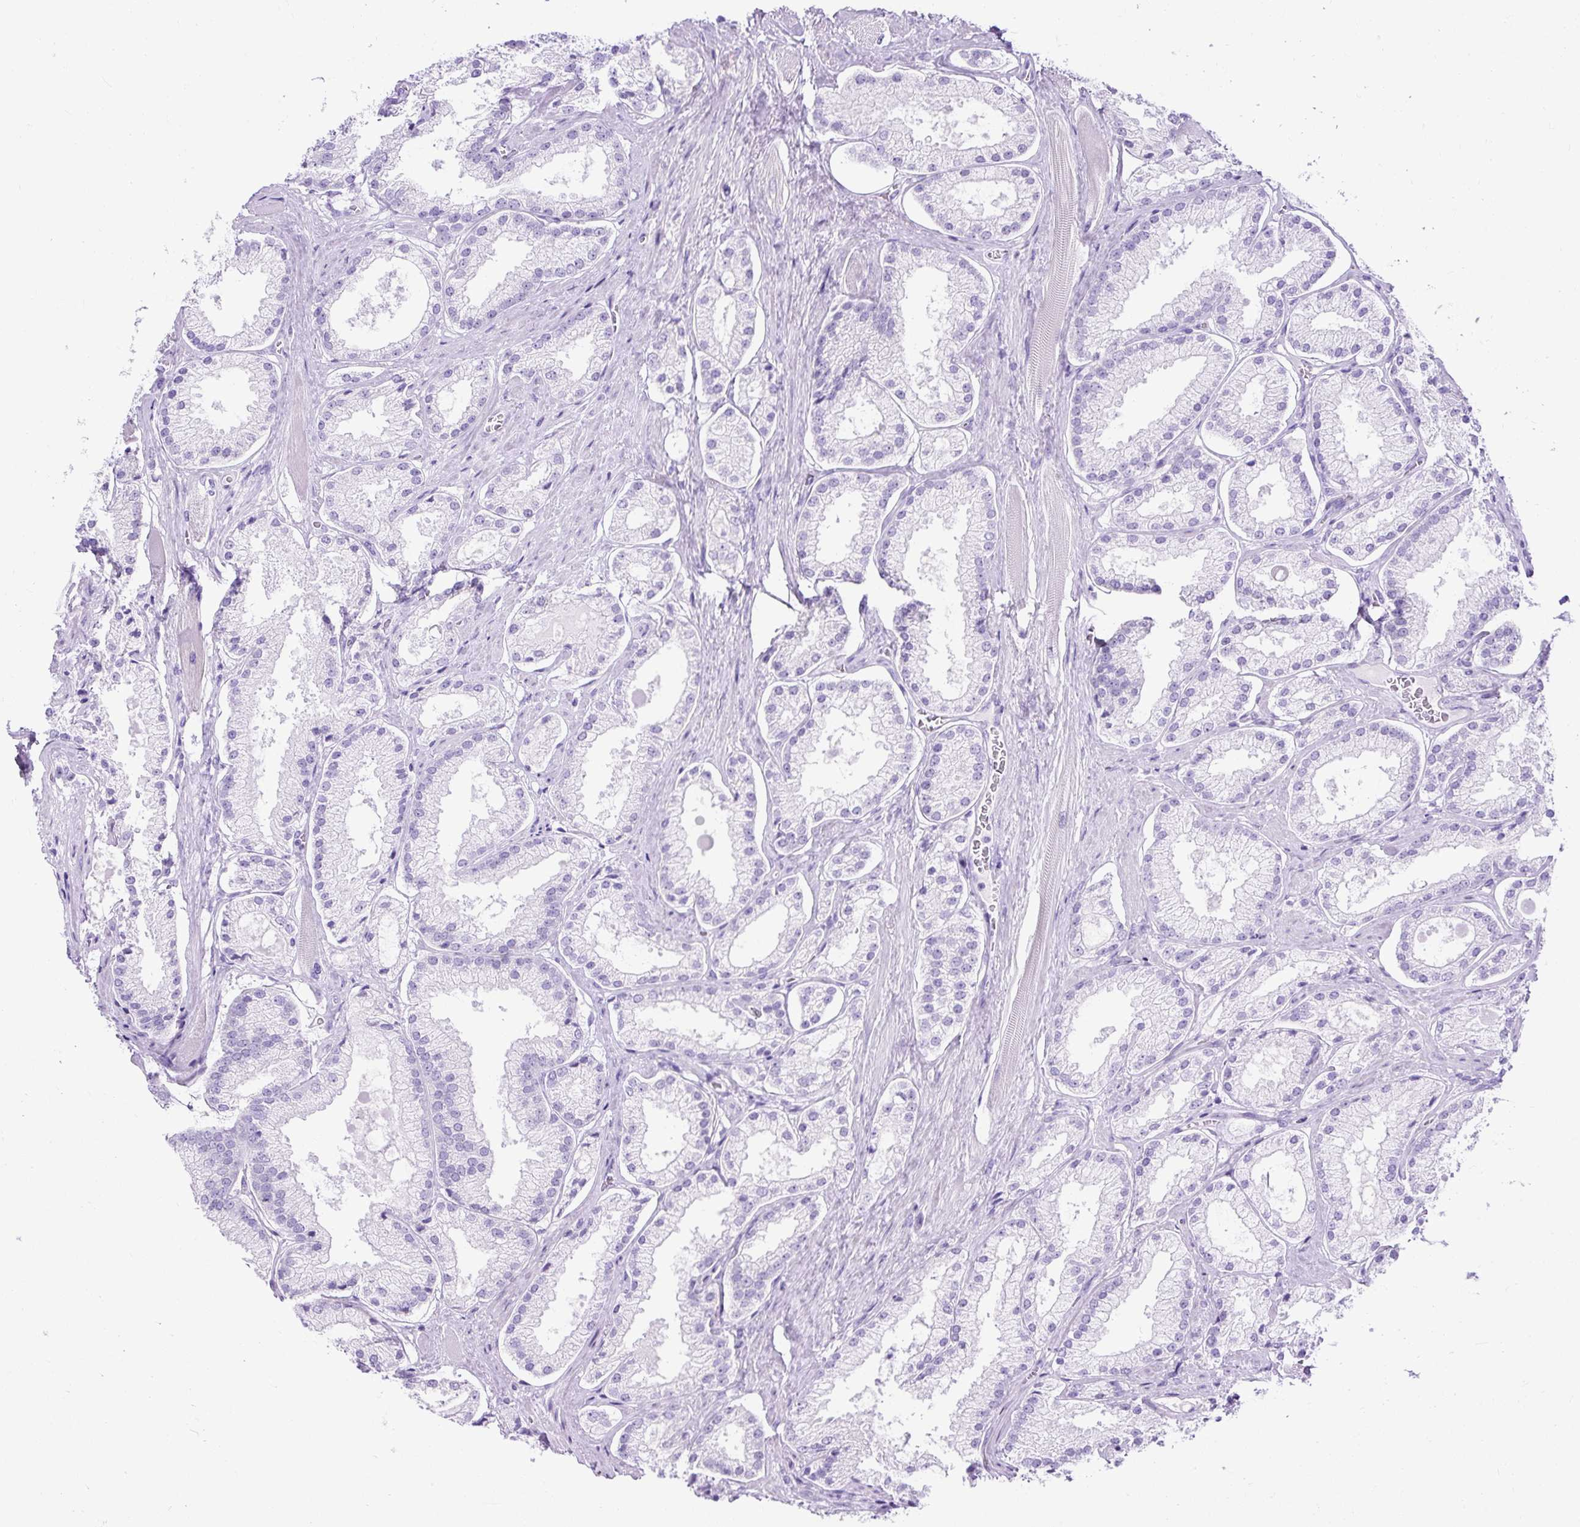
{"staining": {"intensity": "negative", "quantity": "none", "location": "none"}, "tissue": "prostate cancer", "cell_type": "Tumor cells", "image_type": "cancer", "snomed": [{"axis": "morphology", "description": "Adenocarcinoma, High grade"}, {"axis": "topography", "description": "Prostate"}], "caption": "High power microscopy image of an IHC micrograph of prostate adenocarcinoma (high-grade), revealing no significant staining in tumor cells.", "gene": "KRT12", "patient": {"sex": "male", "age": 68}}